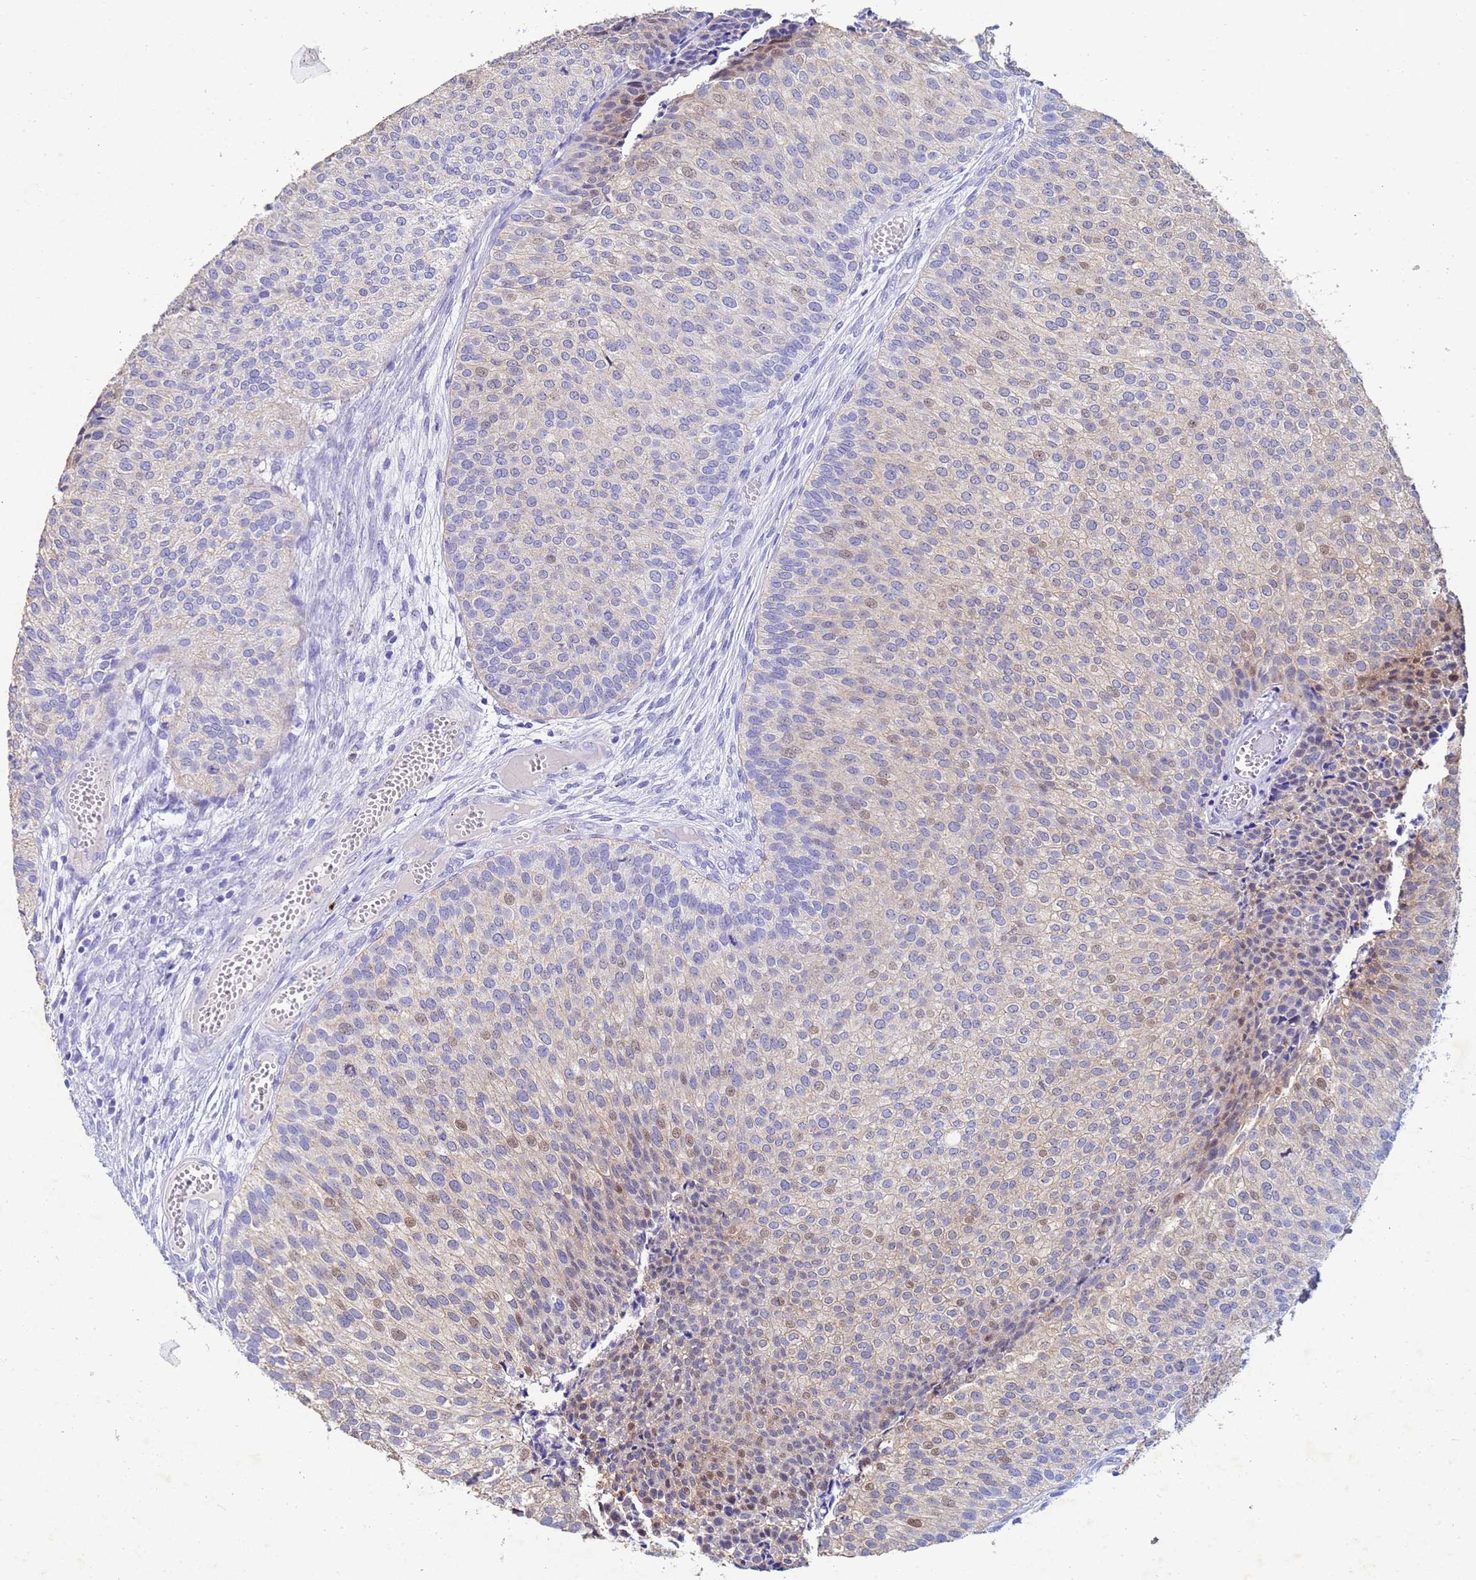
{"staining": {"intensity": "moderate", "quantity": "<25%", "location": "nuclear"}, "tissue": "urothelial cancer", "cell_type": "Tumor cells", "image_type": "cancer", "snomed": [{"axis": "morphology", "description": "Urothelial carcinoma, Low grade"}, {"axis": "topography", "description": "Urinary bladder"}], "caption": "Immunohistochemical staining of urothelial cancer displays low levels of moderate nuclear expression in approximately <25% of tumor cells.", "gene": "CSTB", "patient": {"sex": "male", "age": 84}}